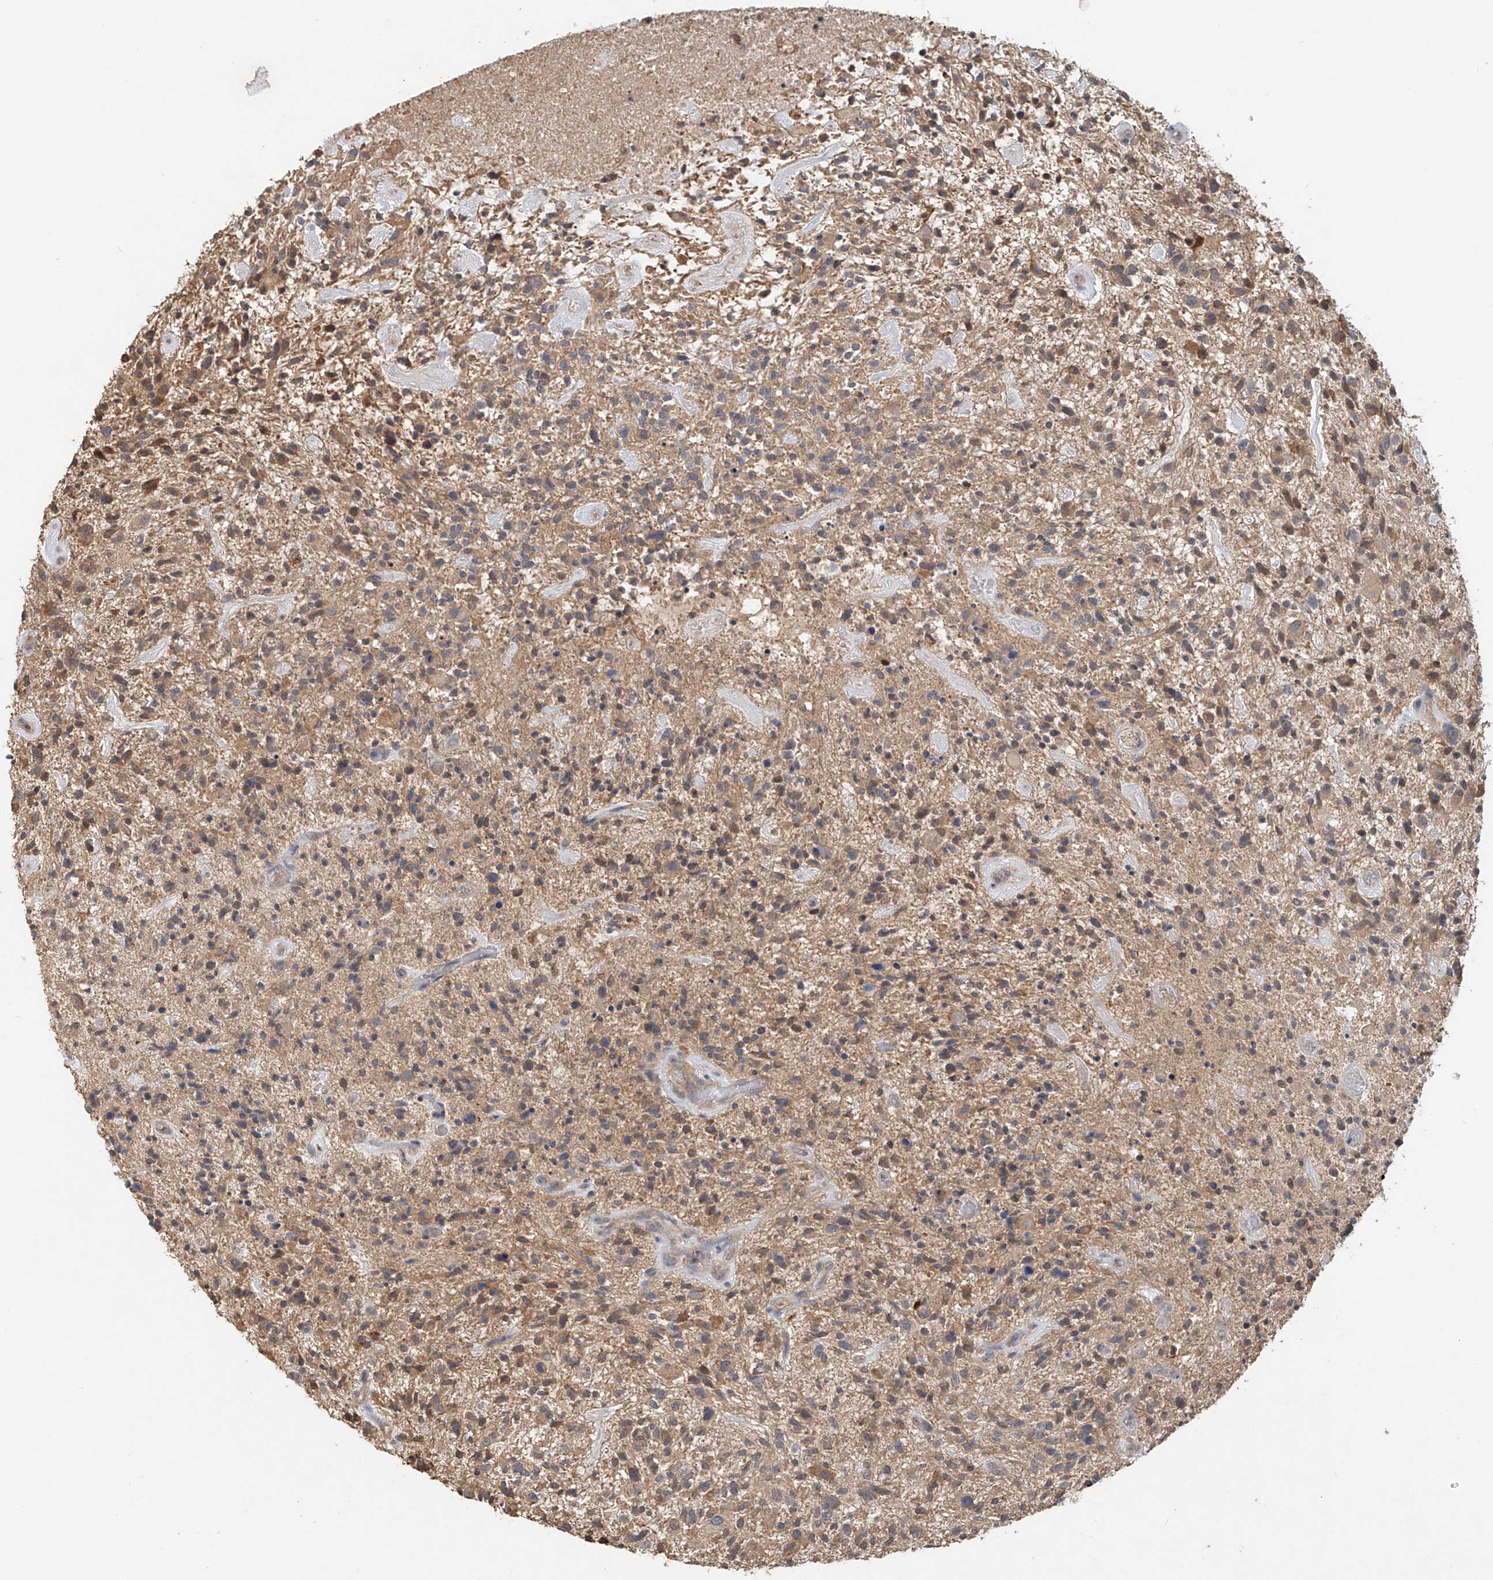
{"staining": {"intensity": "weak", "quantity": ">75%", "location": "cytoplasmic/membranous"}, "tissue": "glioma", "cell_type": "Tumor cells", "image_type": "cancer", "snomed": [{"axis": "morphology", "description": "Glioma, malignant, High grade"}, {"axis": "topography", "description": "Brain"}], "caption": "Brown immunohistochemical staining in human malignant glioma (high-grade) demonstrates weak cytoplasmic/membranous positivity in about >75% of tumor cells. (DAB (3,3'-diaminobenzidine) IHC, brown staining for protein, blue staining for nuclei).", "gene": "GNB1L", "patient": {"sex": "male", "age": 47}}